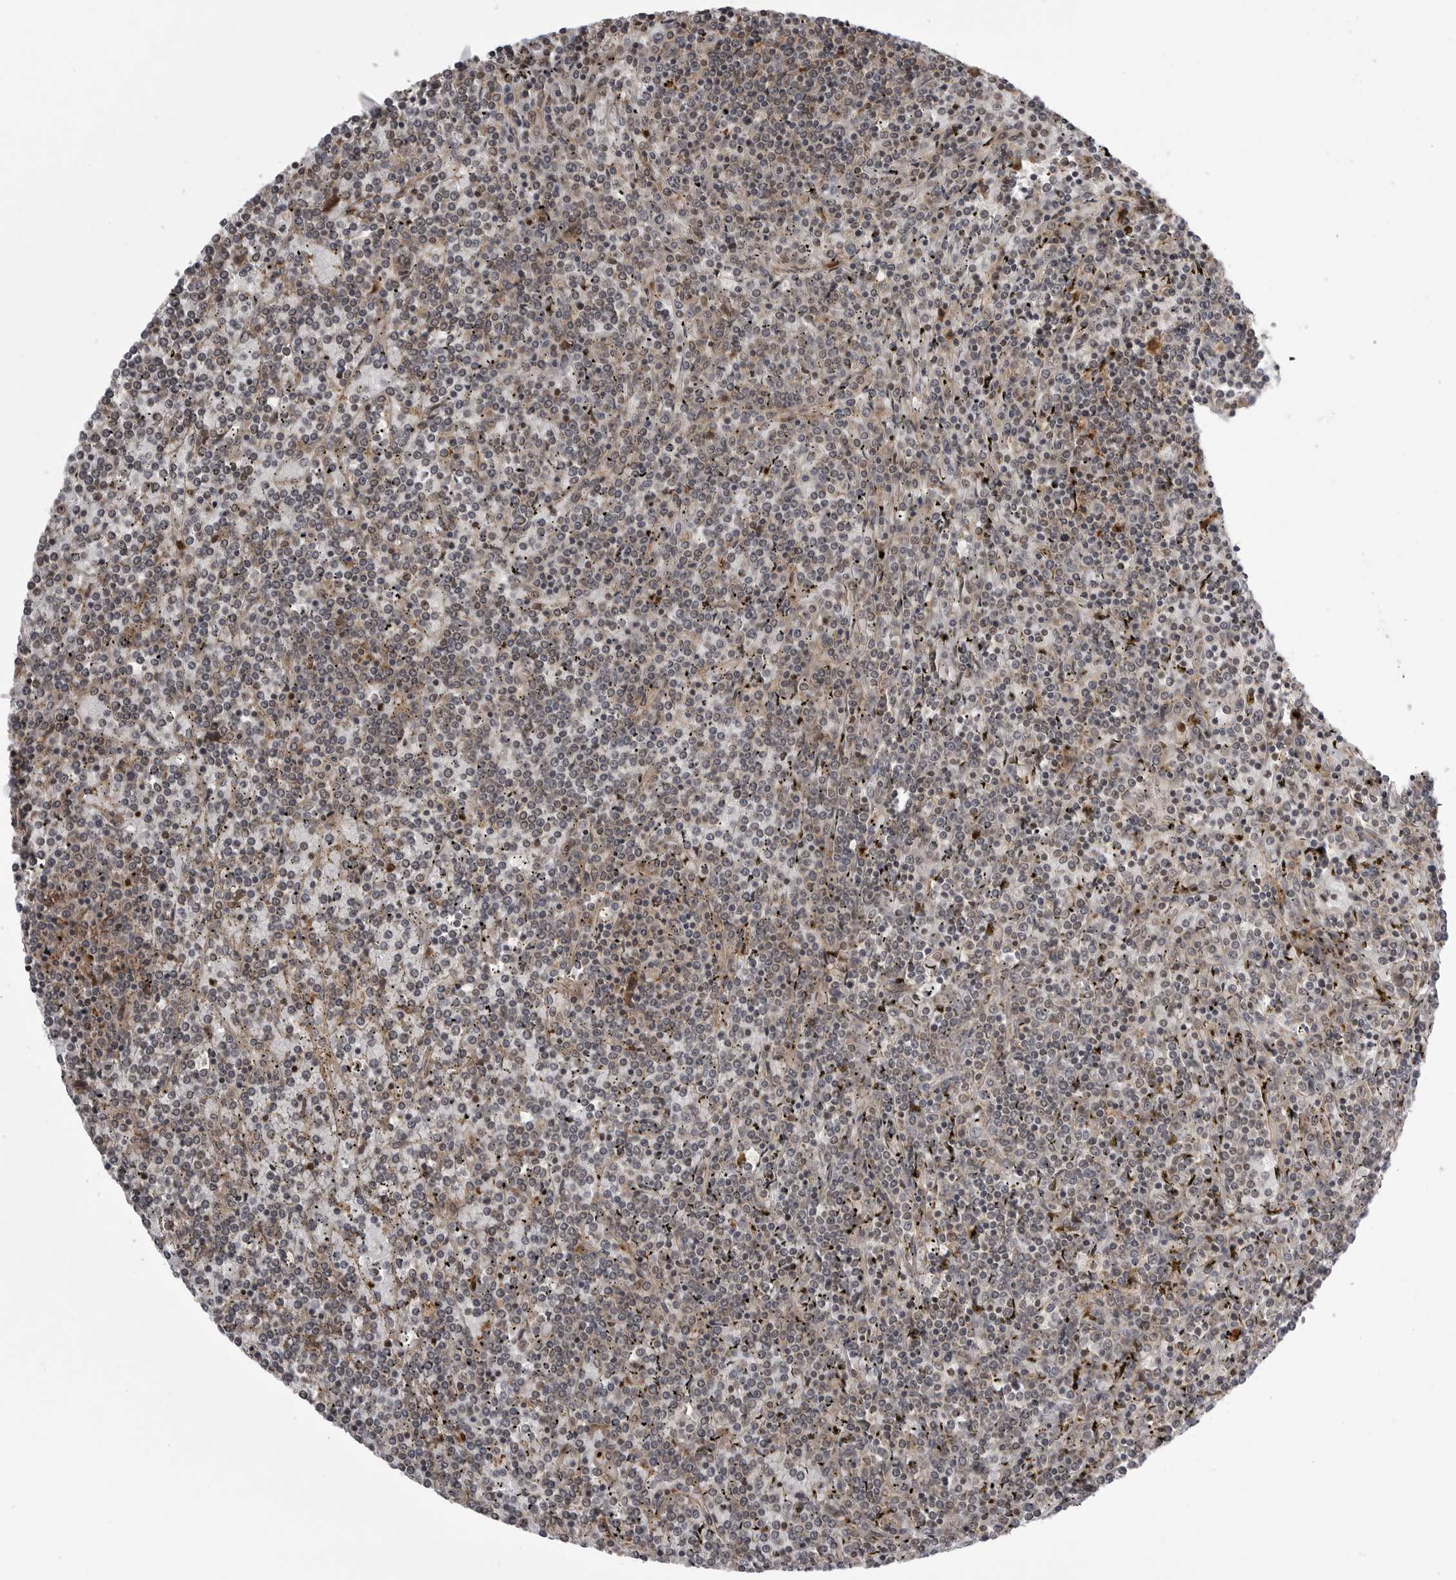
{"staining": {"intensity": "negative", "quantity": "none", "location": "none"}, "tissue": "lymphoma", "cell_type": "Tumor cells", "image_type": "cancer", "snomed": [{"axis": "morphology", "description": "Malignant lymphoma, non-Hodgkin's type, Low grade"}, {"axis": "topography", "description": "Spleen"}], "caption": "This is an immunohistochemistry (IHC) histopathology image of lymphoma. There is no staining in tumor cells.", "gene": "LRRC45", "patient": {"sex": "female", "age": 19}}